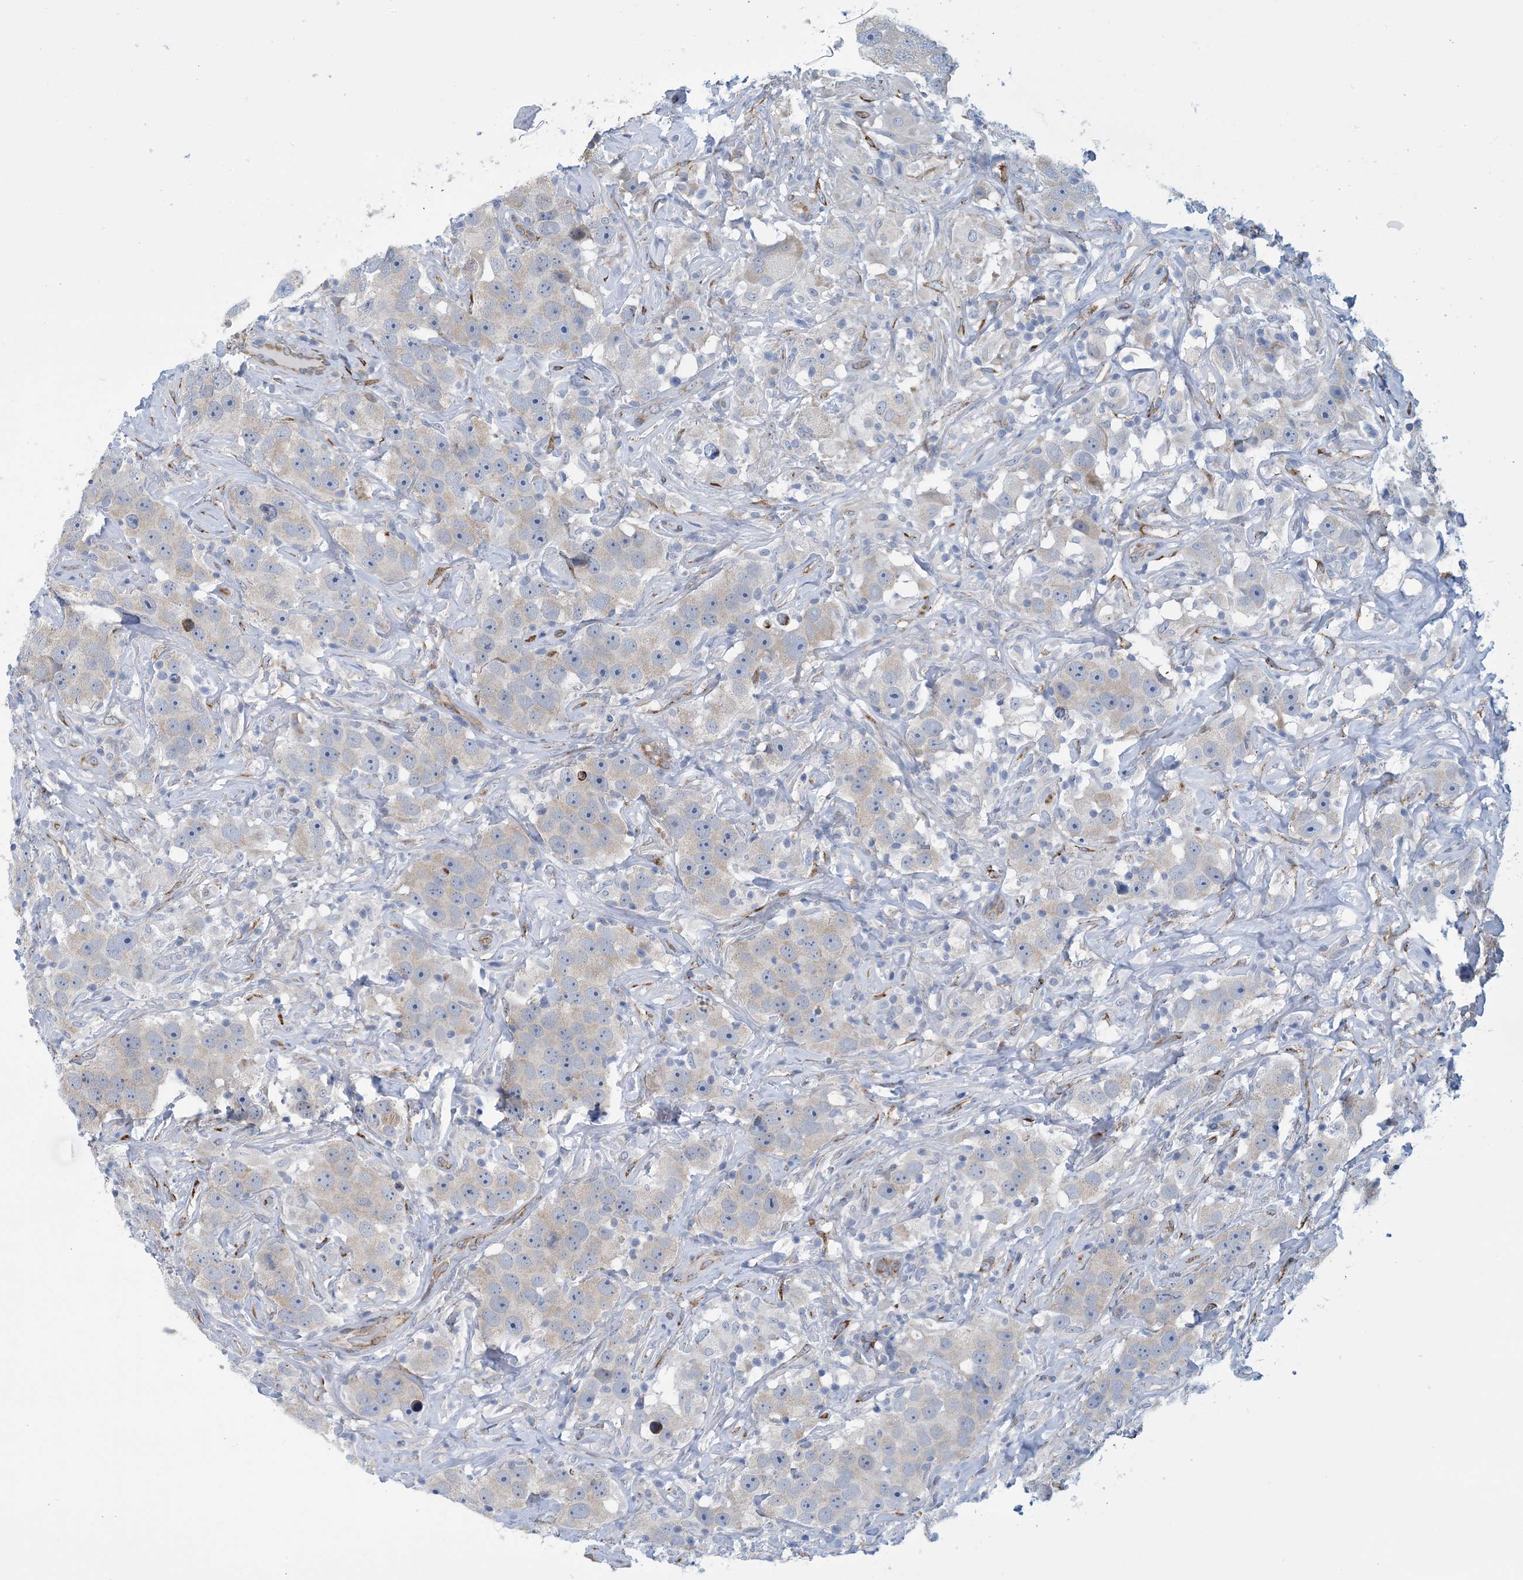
{"staining": {"intensity": "negative", "quantity": "none", "location": "none"}, "tissue": "testis cancer", "cell_type": "Tumor cells", "image_type": "cancer", "snomed": [{"axis": "morphology", "description": "Seminoma, NOS"}, {"axis": "topography", "description": "Testis"}], "caption": "An immunohistochemistry (IHC) photomicrograph of testis cancer (seminoma) is shown. There is no staining in tumor cells of testis cancer (seminoma).", "gene": "CCDC14", "patient": {"sex": "male", "age": 49}}